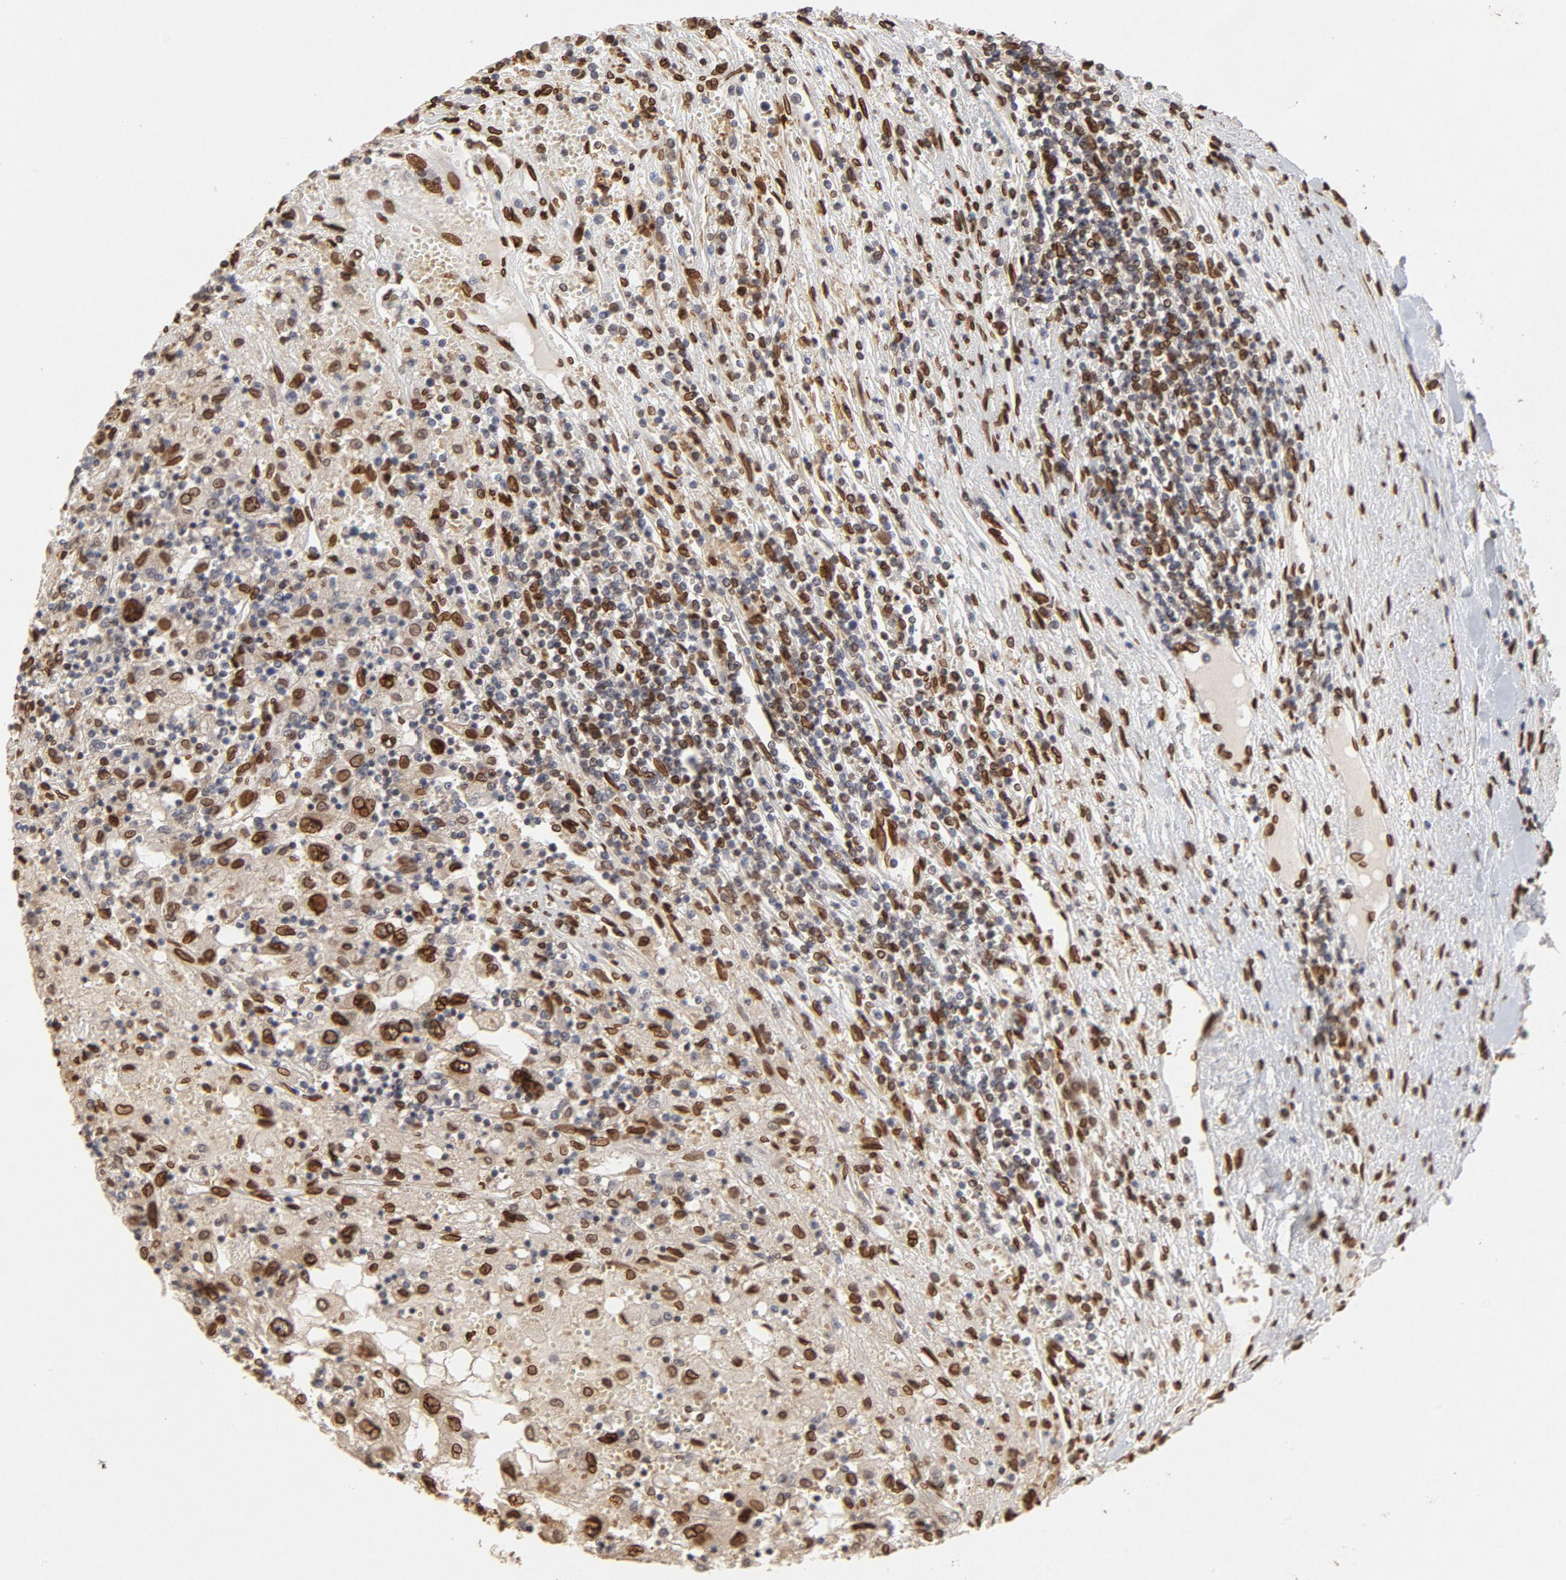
{"staining": {"intensity": "strong", "quantity": ">75%", "location": "cytoplasmic/membranous,nuclear"}, "tissue": "renal cancer", "cell_type": "Tumor cells", "image_type": "cancer", "snomed": [{"axis": "morphology", "description": "Normal tissue, NOS"}, {"axis": "morphology", "description": "Adenocarcinoma, NOS"}, {"axis": "topography", "description": "Kidney"}], "caption": "Renal cancer (adenocarcinoma) stained for a protein (brown) exhibits strong cytoplasmic/membranous and nuclear positive positivity in about >75% of tumor cells.", "gene": "LMNA", "patient": {"sex": "male", "age": 71}}